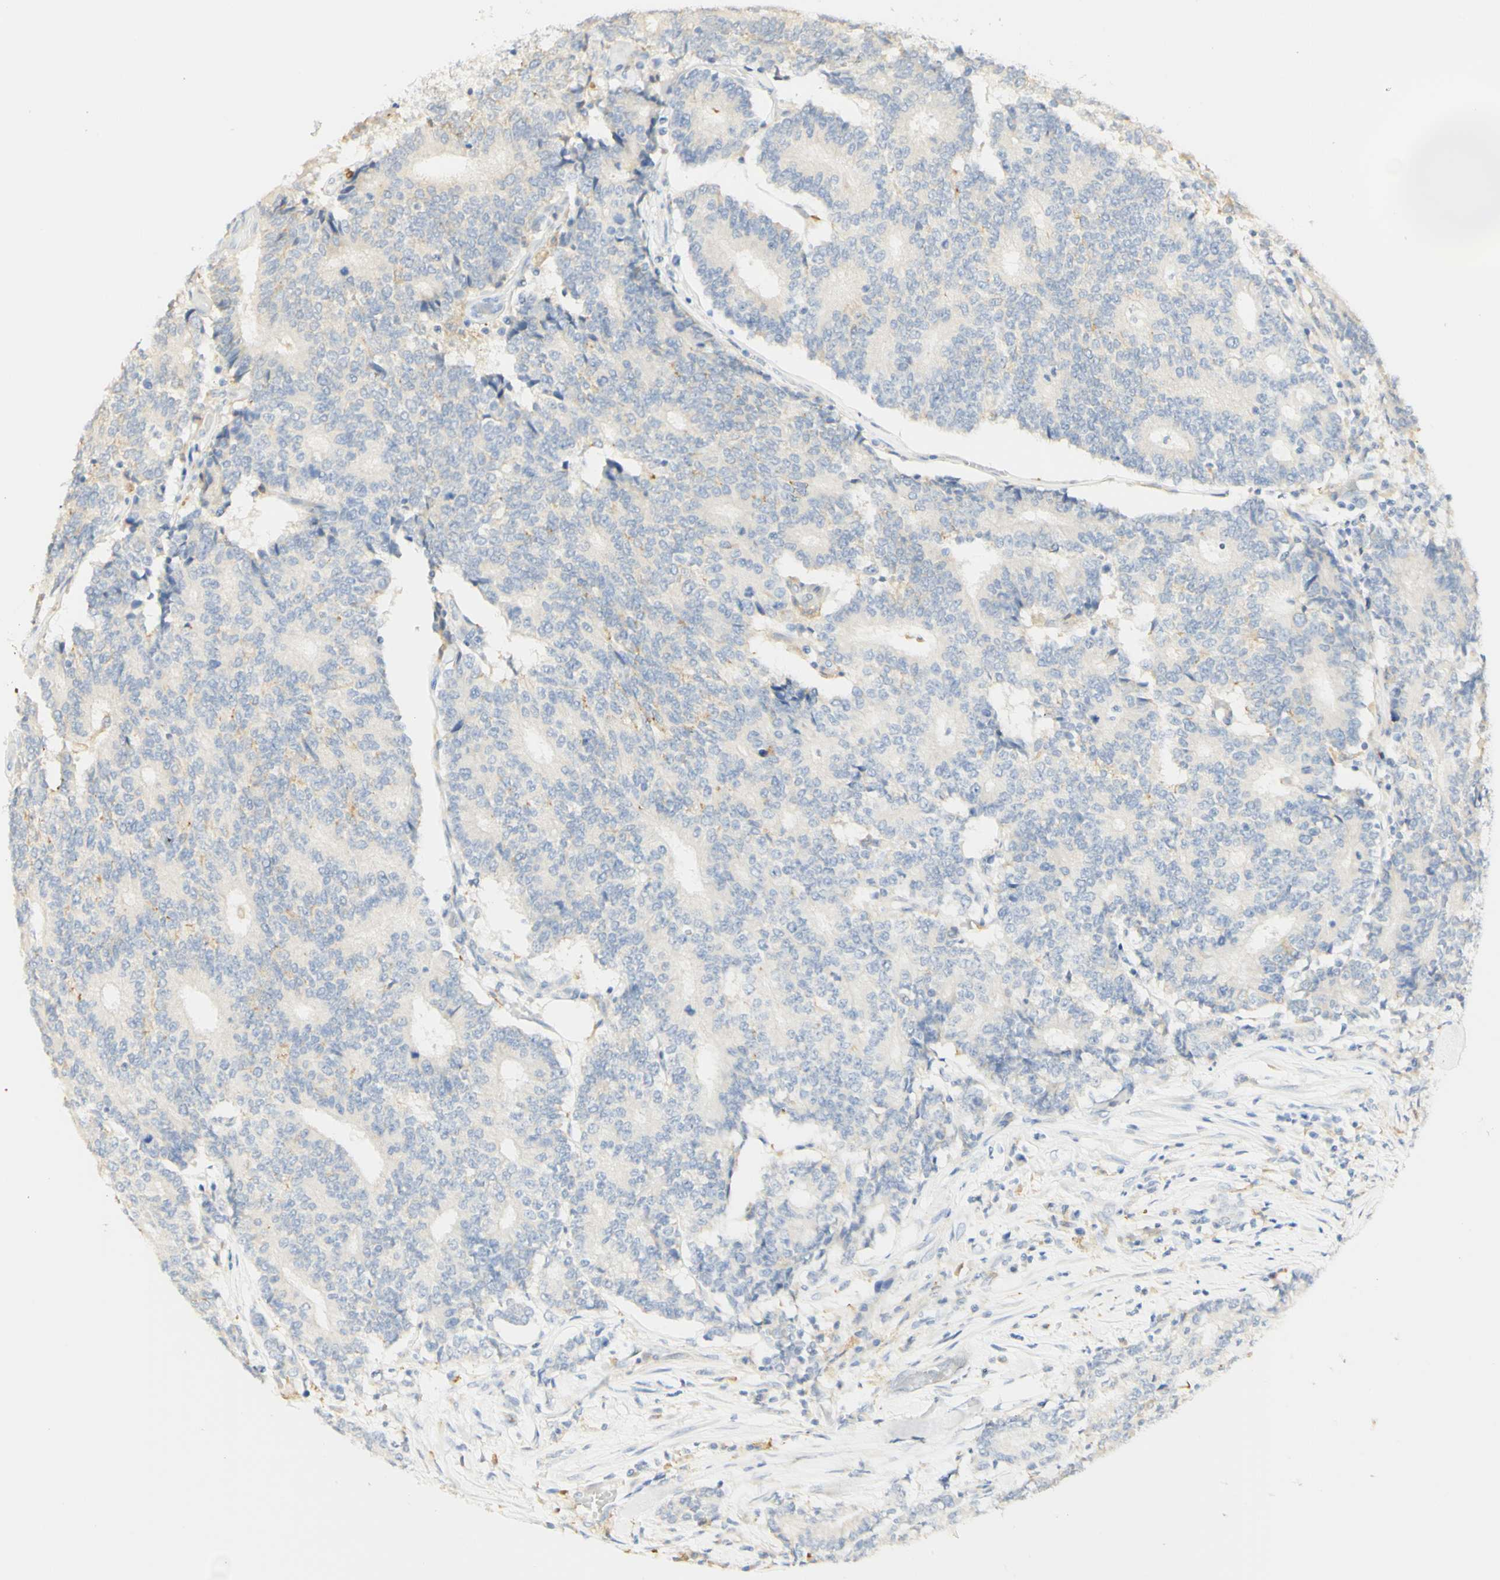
{"staining": {"intensity": "weak", "quantity": "<25%", "location": "cytoplasmic/membranous"}, "tissue": "prostate cancer", "cell_type": "Tumor cells", "image_type": "cancer", "snomed": [{"axis": "morphology", "description": "Normal tissue, NOS"}, {"axis": "morphology", "description": "Adenocarcinoma, High grade"}, {"axis": "topography", "description": "Prostate"}, {"axis": "topography", "description": "Seminal veicle"}], "caption": "DAB (3,3'-diaminobenzidine) immunohistochemical staining of human prostate cancer exhibits no significant expression in tumor cells.", "gene": "FCGRT", "patient": {"sex": "male", "age": 55}}